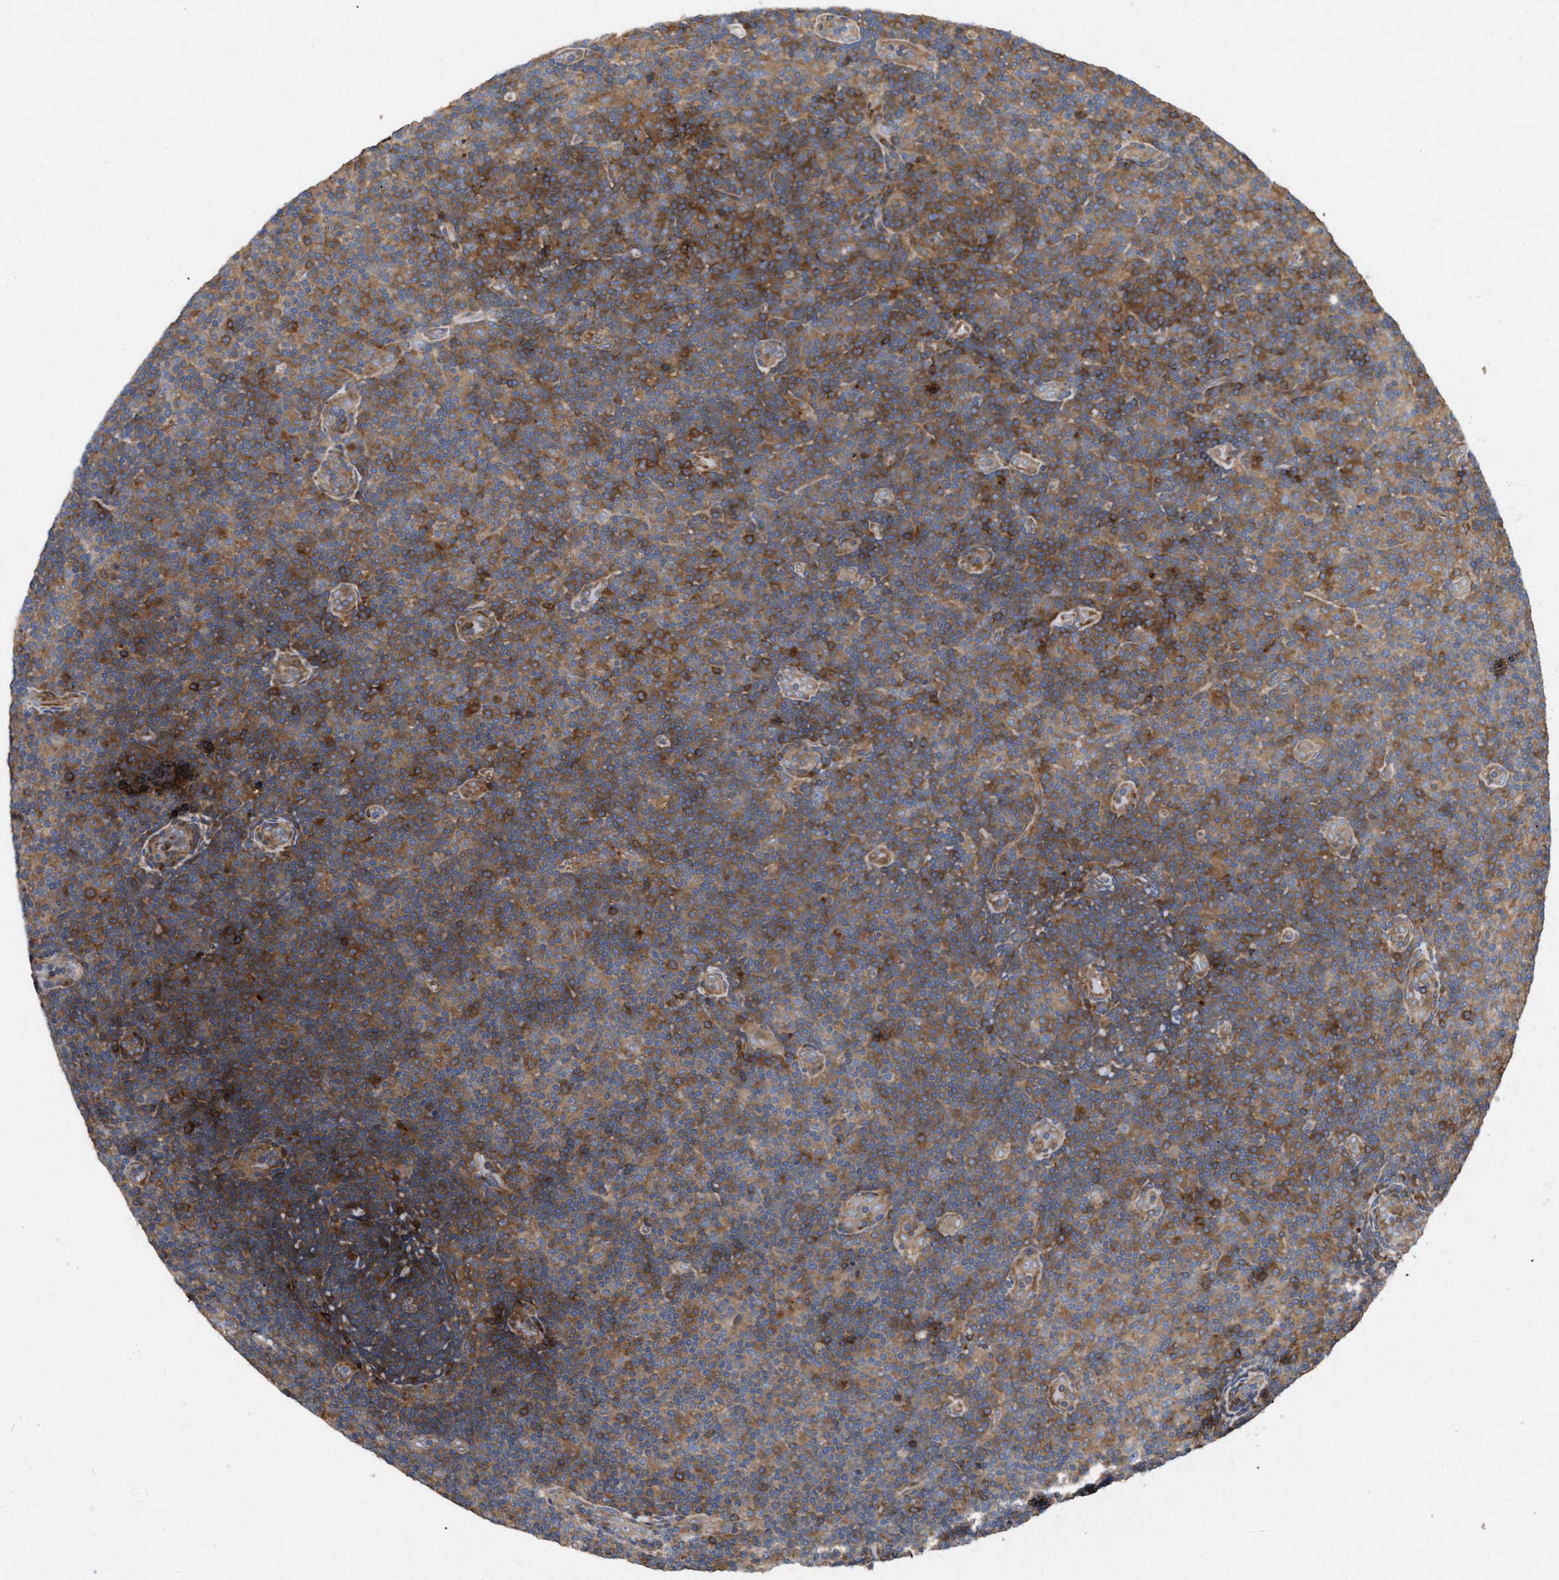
{"staining": {"intensity": "moderate", "quantity": ">75%", "location": "cytoplasmic/membranous"}, "tissue": "lymphoma", "cell_type": "Tumor cells", "image_type": "cancer", "snomed": [{"axis": "morphology", "description": "Malignant lymphoma, non-Hodgkin's type, Low grade"}, {"axis": "topography", "description": "Lymph node"}], "caption": "IHC photomicrograph of neoplastic tissue: human lymphoma stained using immunohistochemistry demonstrates medium levels of moderate protein expression localized specifically in the cytoplasmic/membranous of tumor cells, appearing as a cytoplasmic/membranous brown color.", "gene": "CDKN2C", "patient": {"sex": "male", "age": 83}}